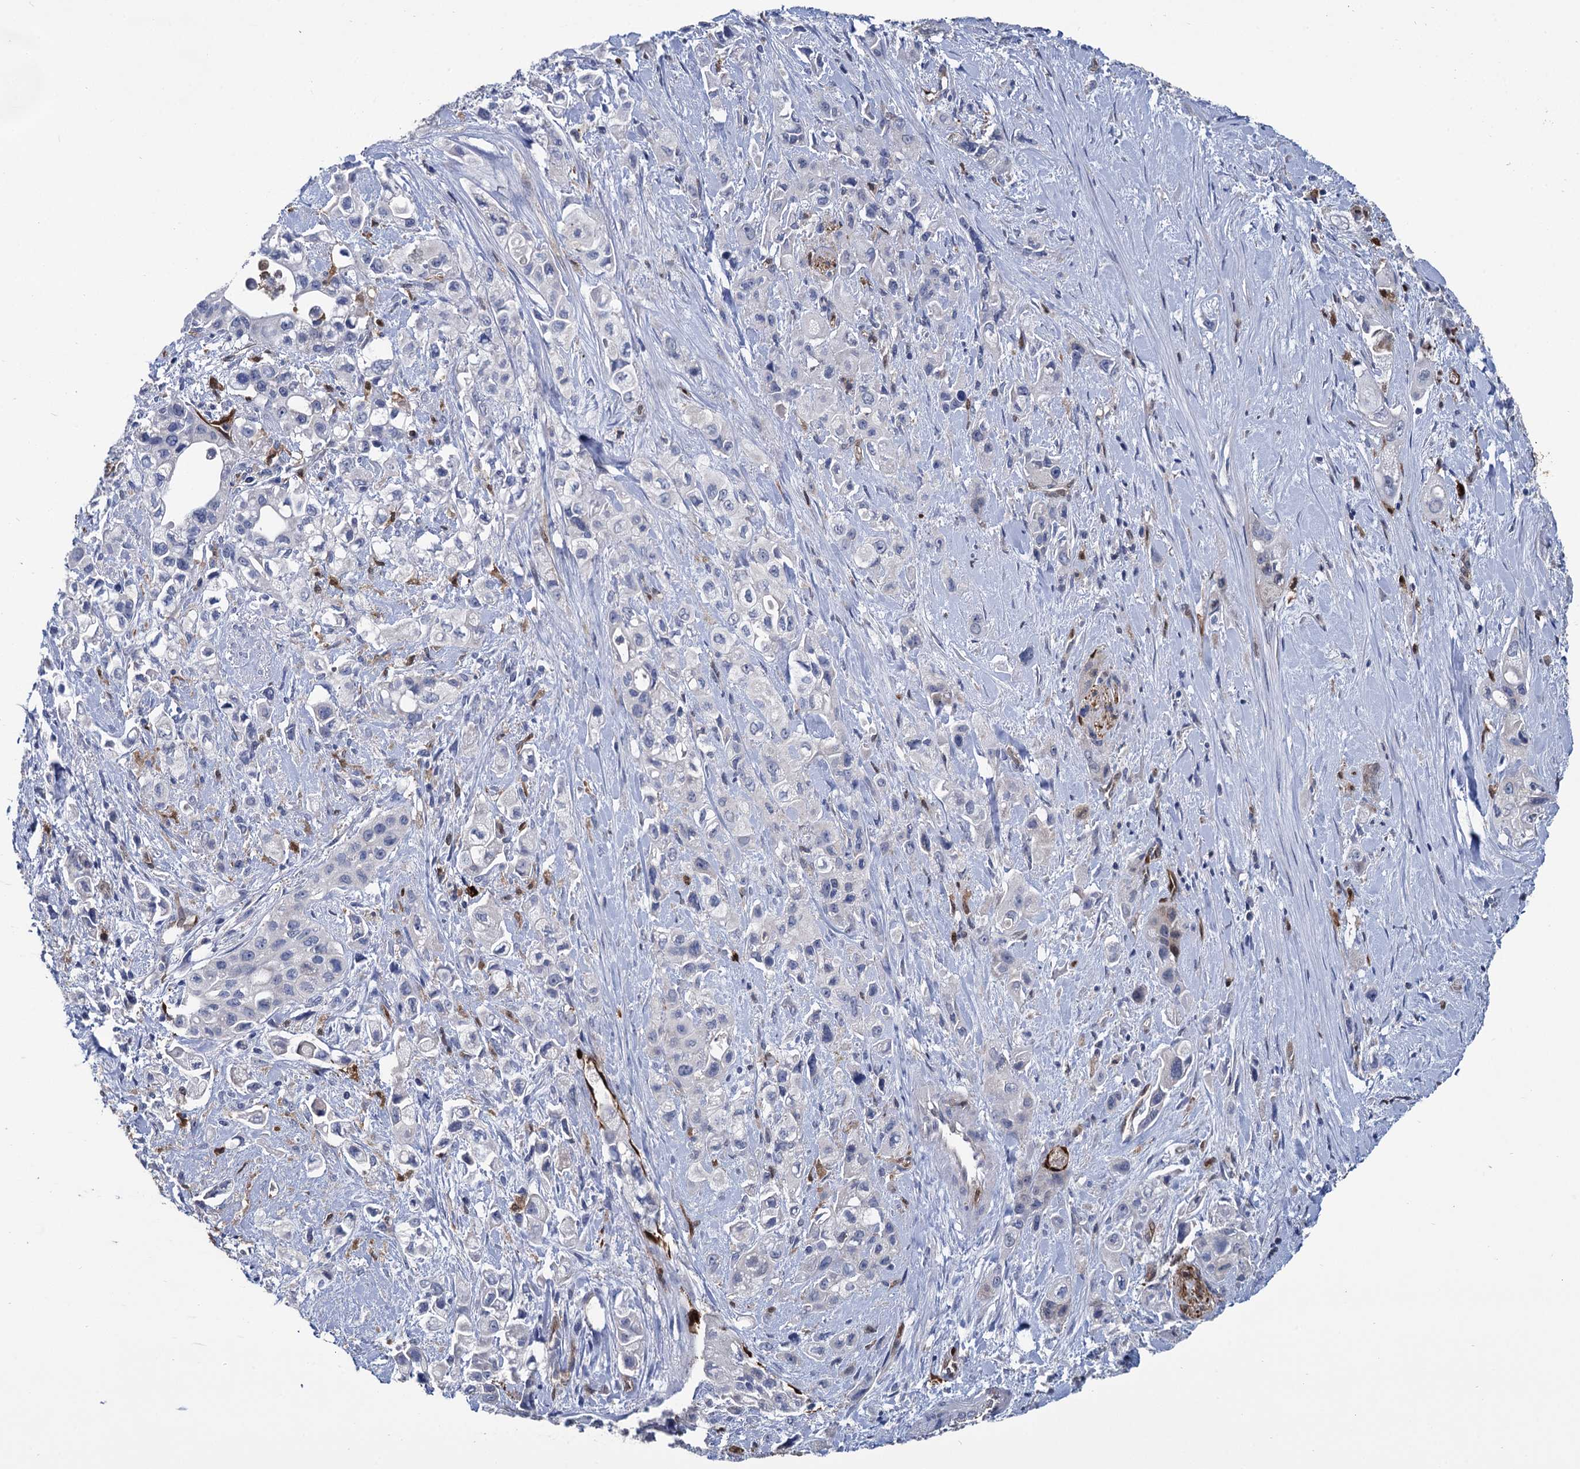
{"staining": {"intensity": "negative", "quantity": "none", "location": "none"}, "tissue": "pancreatic cancer", "cell_type": "Tumor cells", "image_type": "cancer", "snomed": [{"axis": "morphology", "description": "Adenocarcinoma, NOS"}, {"axis": "topography", "description": "Pancreas"}], "caption": "This is an immunohistochemistry photomicrograph of pancreatic cancer. There is no staining in tumor cells.", "gene": "FABP5", "patient": {"sex": "female", "age": 66}}